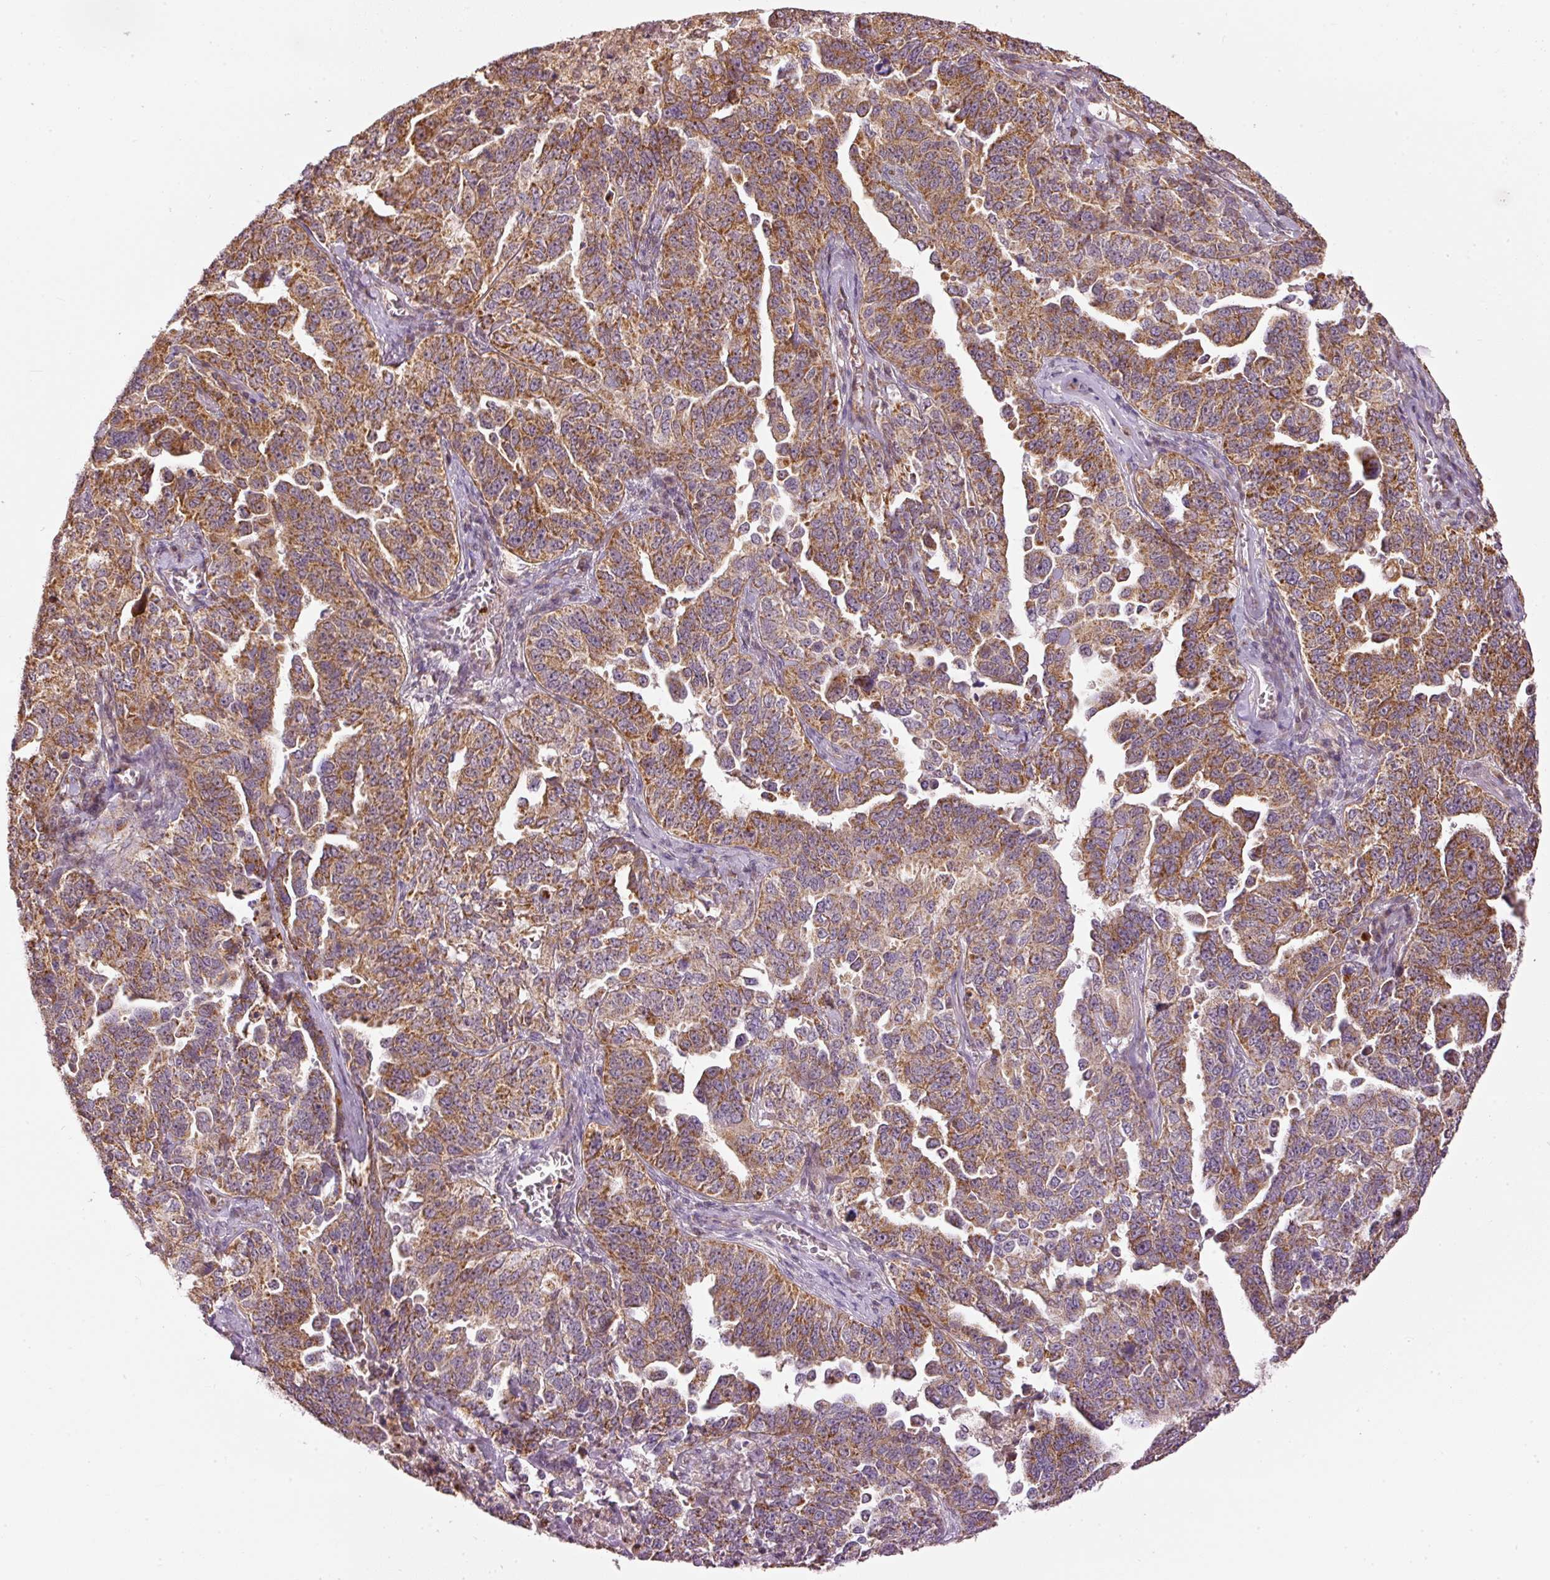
{"staining": {"intensity": "moderate", "quantity": ">75%", "location": "cytoplasmic/membranous"}, "tissue": "ovarian cancer", "cell_type": "Tumor cells", "image_type": "cancer", "snomed": [{"axis": "morphology", "description": "Carcinoma, endometroid"}, {"axis": "topography", "description": "Ovary"}], "caption": "Protein staining by immunohistochemistry shows moderate cytoplasmic/membranous expression in approximately >75% of tumor cells in ovarian cancer. Immunohistochemistry (ihc) stains the protein of interest in brown and the nuclei are stained blue.", "gene": "MTHFD1L", "patient": {"sex": "female", "age": 62}}